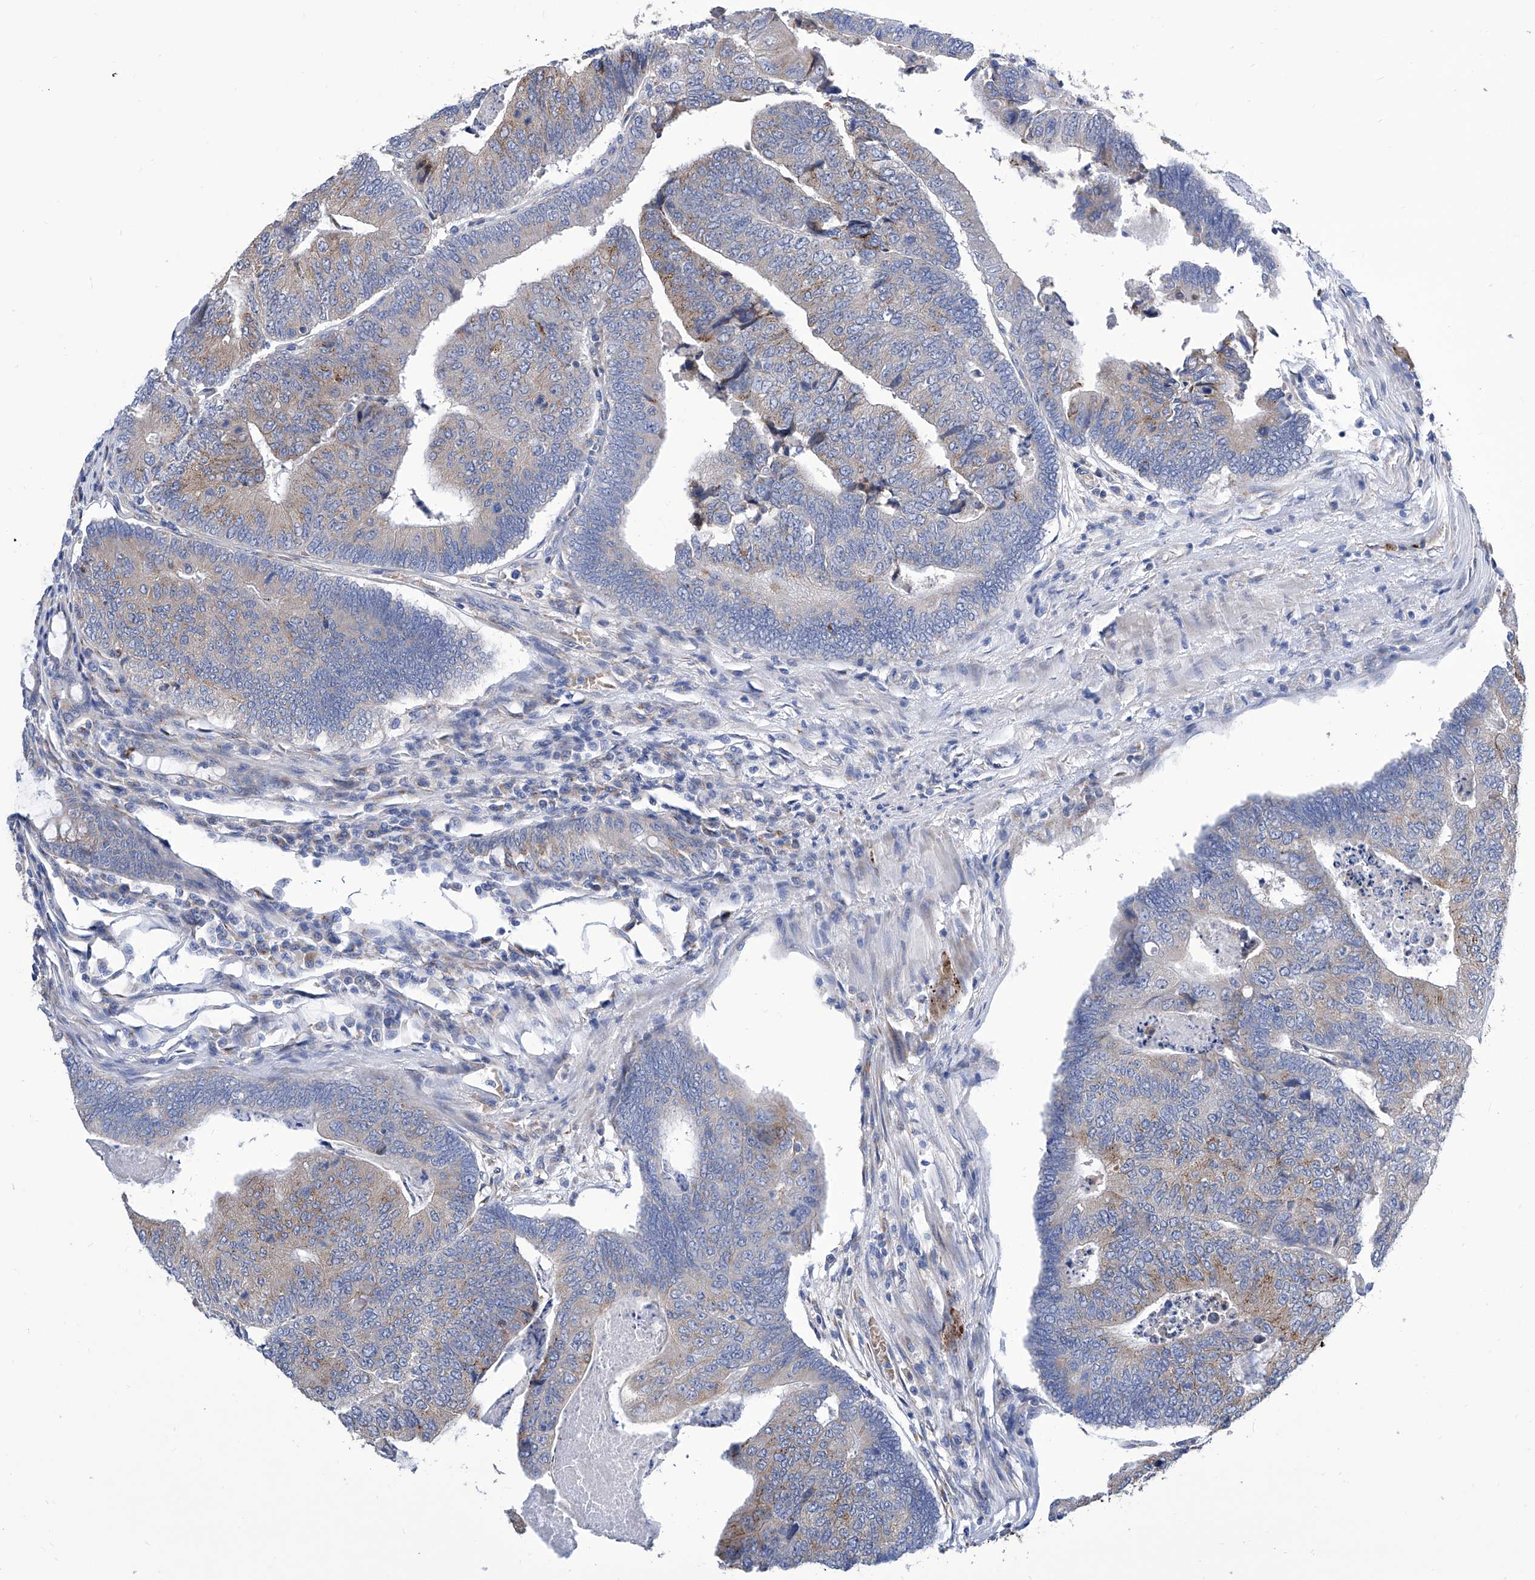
{"staining": {"intensity": "weak", "quantity": "25%-75%", "location": "cytoplasmic/membranous"}, "tissue": "colorectal cancer", "cell_type": "Tumor cells", "image_type": "cancer", "snomed": [{"axis": "morphology", "description": "Adenocarcinoma, NOS"}, {"axis": "topography", "description": "Colon"}], "caption": "Weak cytoplasmic/membranous positivity for a protein is present in approximately 25%-75% of tumor cells of colorectal cancer (adenocarcinoma) using immunohistochemistry.", "gene": "TJAP1", "patient": {"sex": "female", "age": 67}}